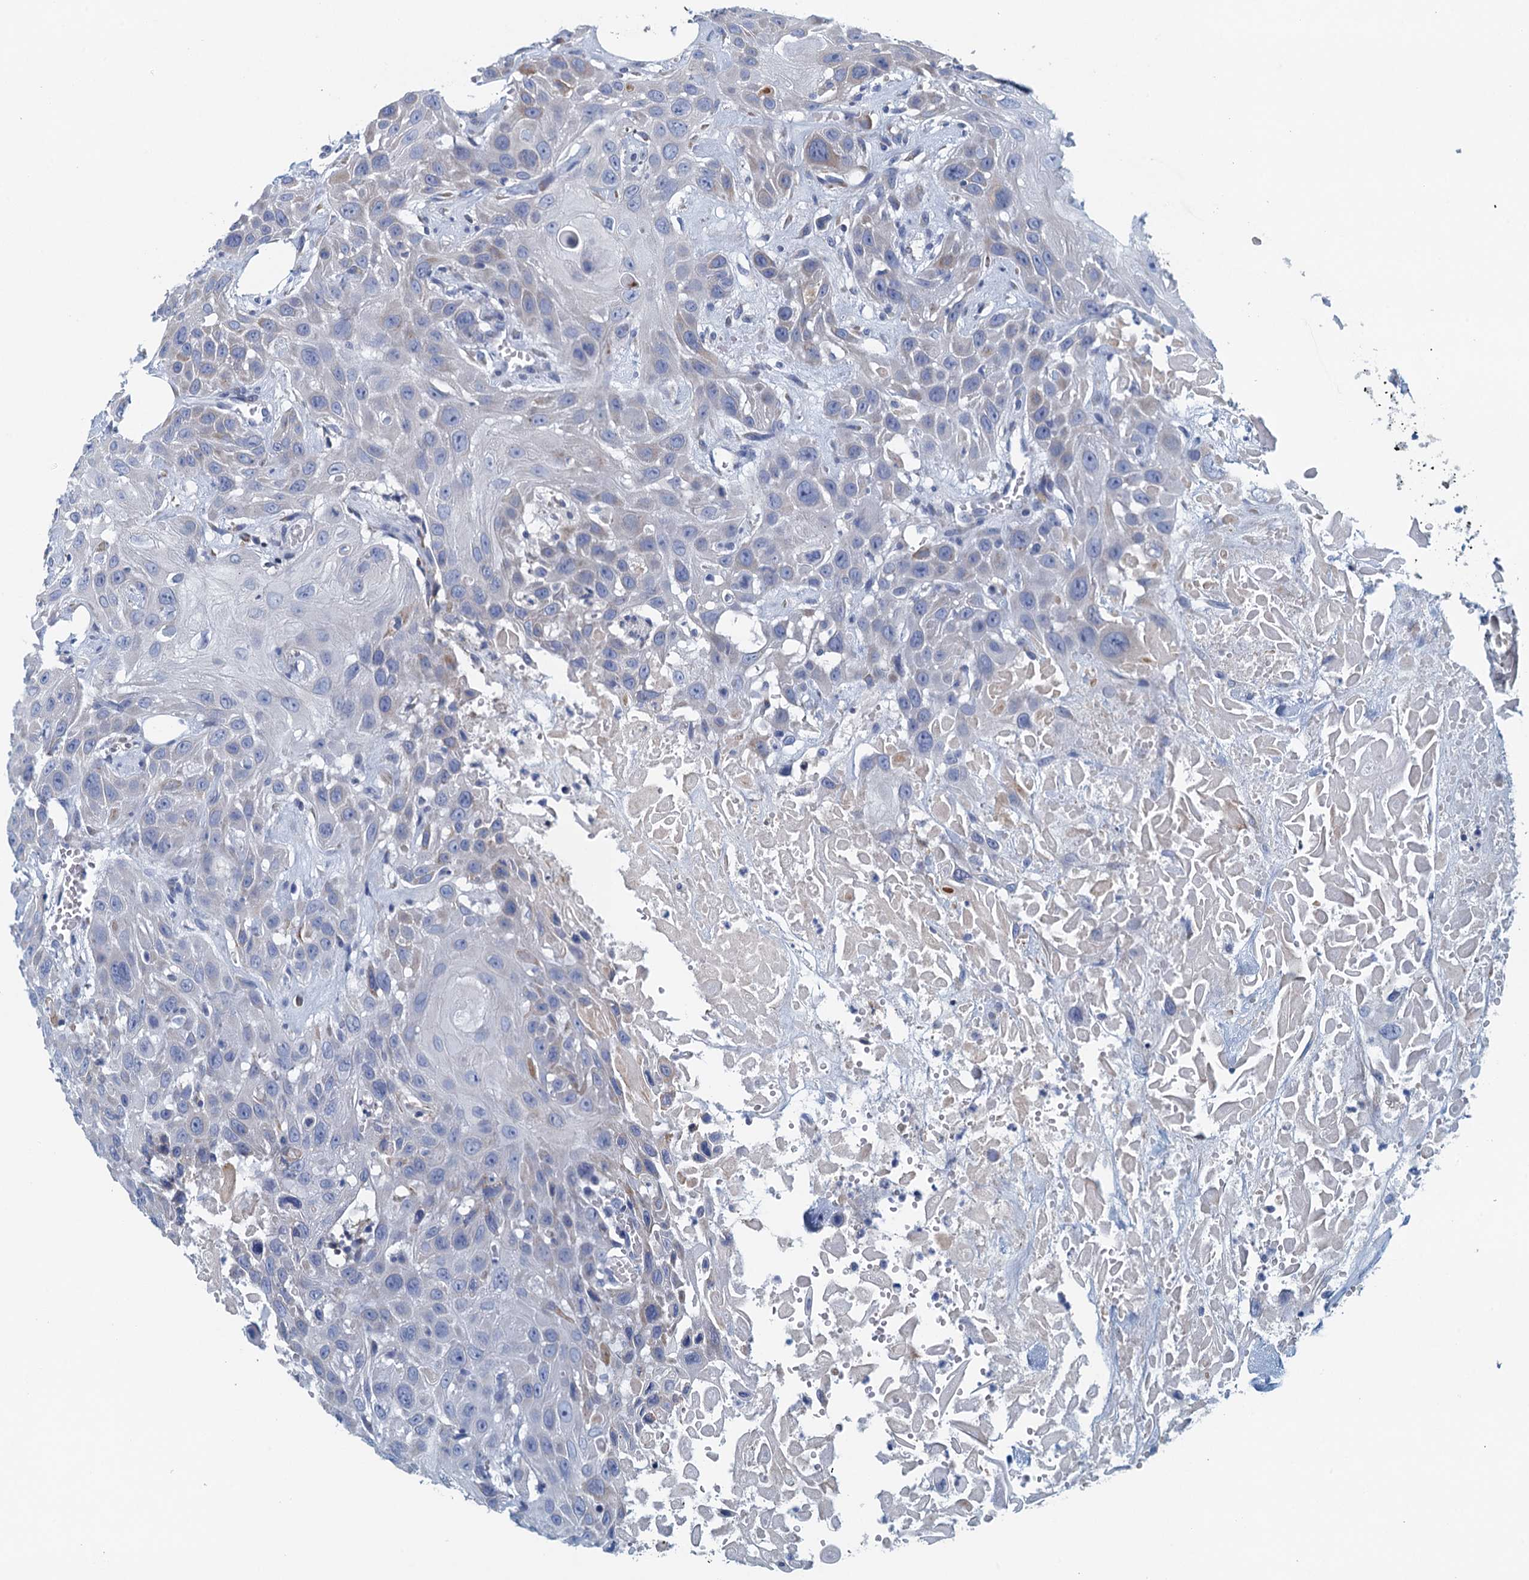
{"staining": {"intensity": "negative", "quantity": "none", "location": "none"}, "tissue": "head and neck cancer", "cell_type": "Tumor cells", "image_type": "cancer", "snomed": [{"axis": "morphology", "description": "Squamous cell carcinoma, NOS"}, {"axis": "topography", "description": "Head-Neck"}], "caption": "Immunohistochemical staining of squamous cell carcinoma (head and neck) demonstrates no significant positivity in tumor cells.", "gene": "C10orf88", "patient": {"sex": "male", "age": 81}}